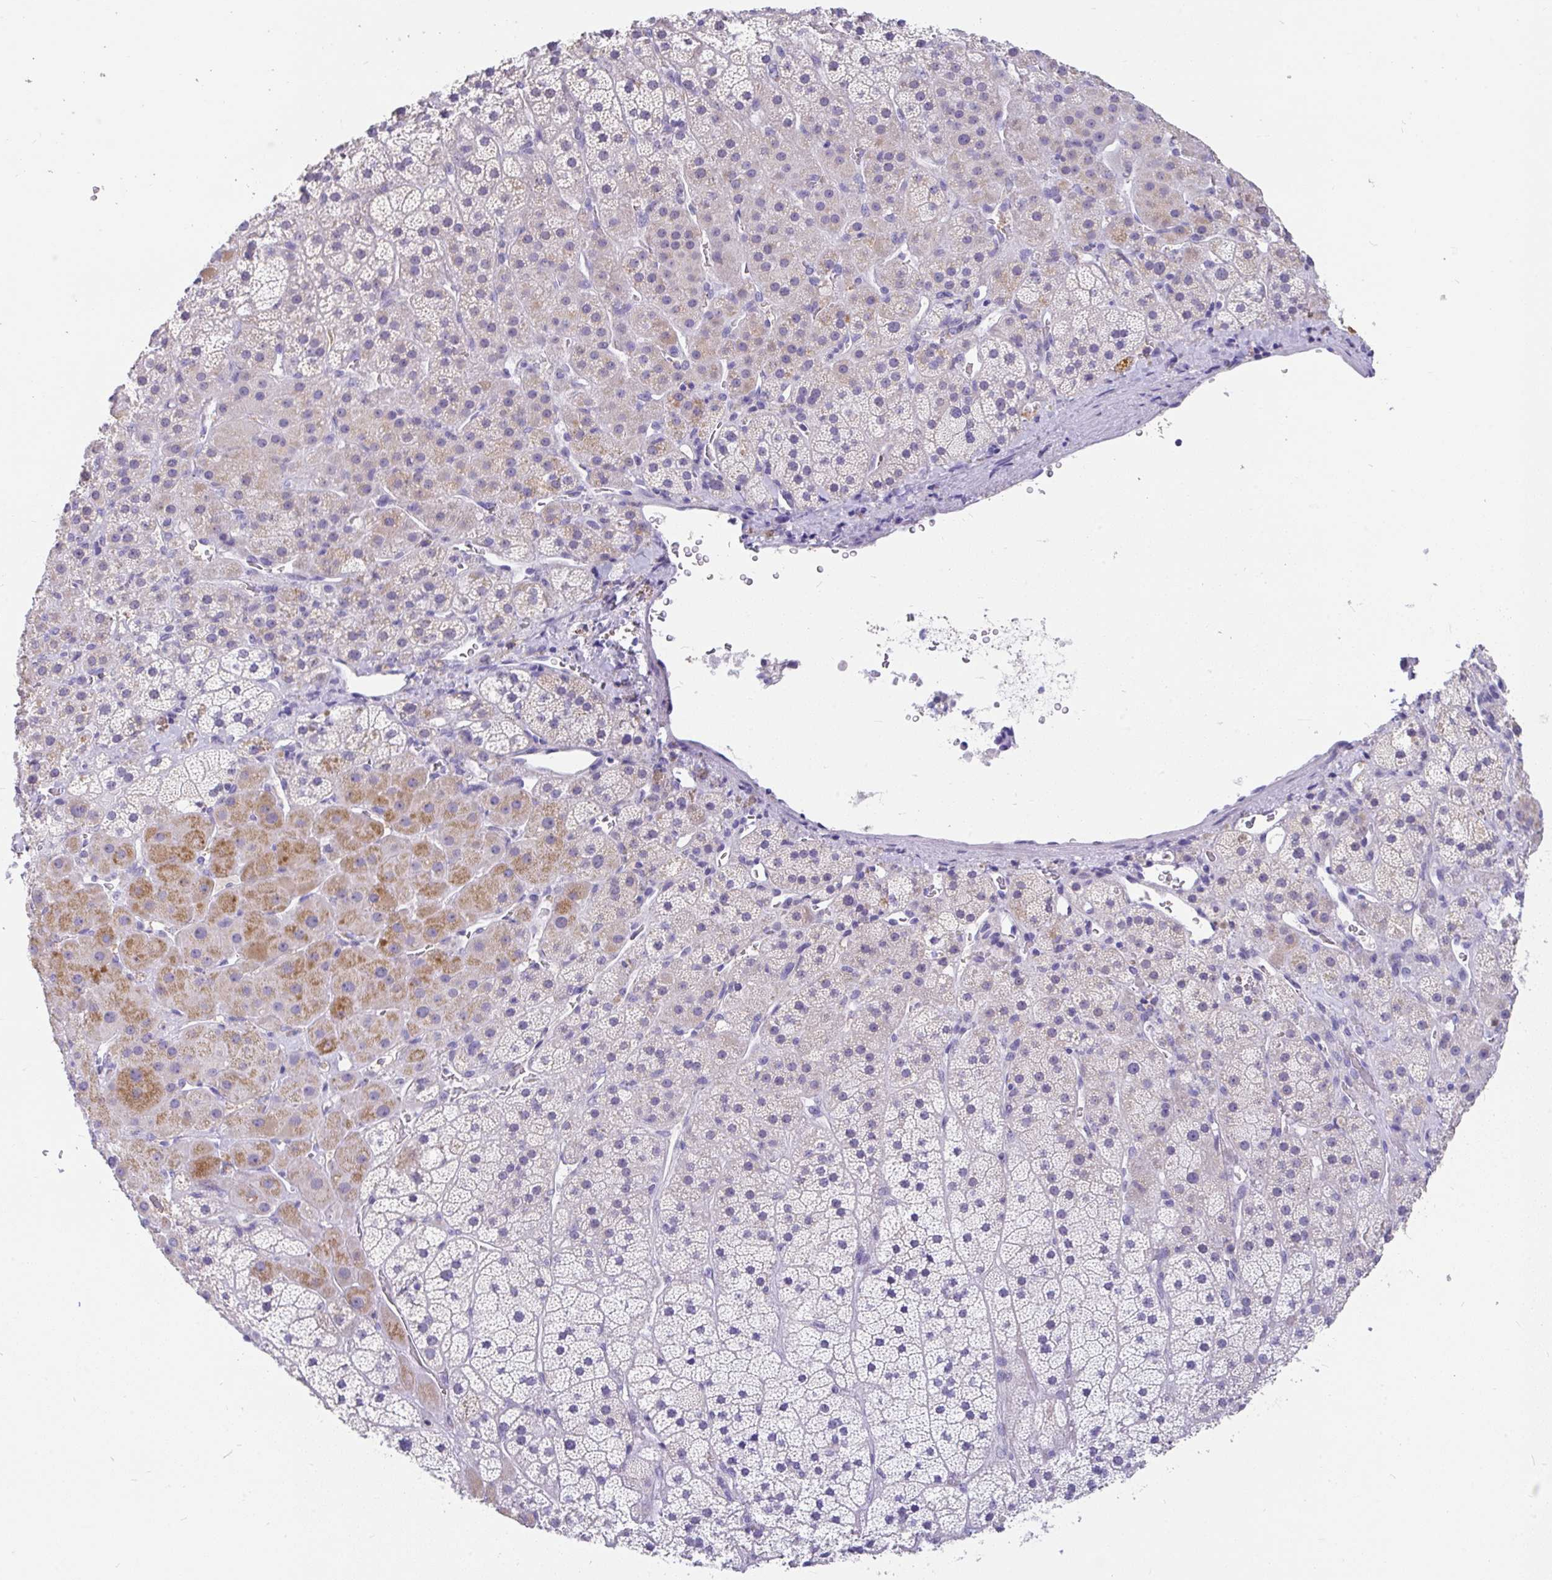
{"staining": {"intensity": "moderate", "quantity": "<25%", "location": "cytoplasmic/membranous"}, "tissue": "adrenal gland", "cell_type": "Glandular cells", "image_type": "normal", "snomed": [{"axis": "morphology", "description": "Normal tissue, NOS"}, {"axis": "topography", "description": "Adrenal gland"}], "caption": "High-magnification brightfield microscopy of unremarkable adrenal gland stained with DAB (3,3'-diaminobenzidine) (brown) and counterstained with hematoxylin (blue). glandular cells exhibit moderate cytoplasmic/membranous expression is identified in approximately<25% of cells. (IHC, brightfield microscopy, high magnification).", "gene": "INTS5", "patient": {"sex": "male", "age": 57}}